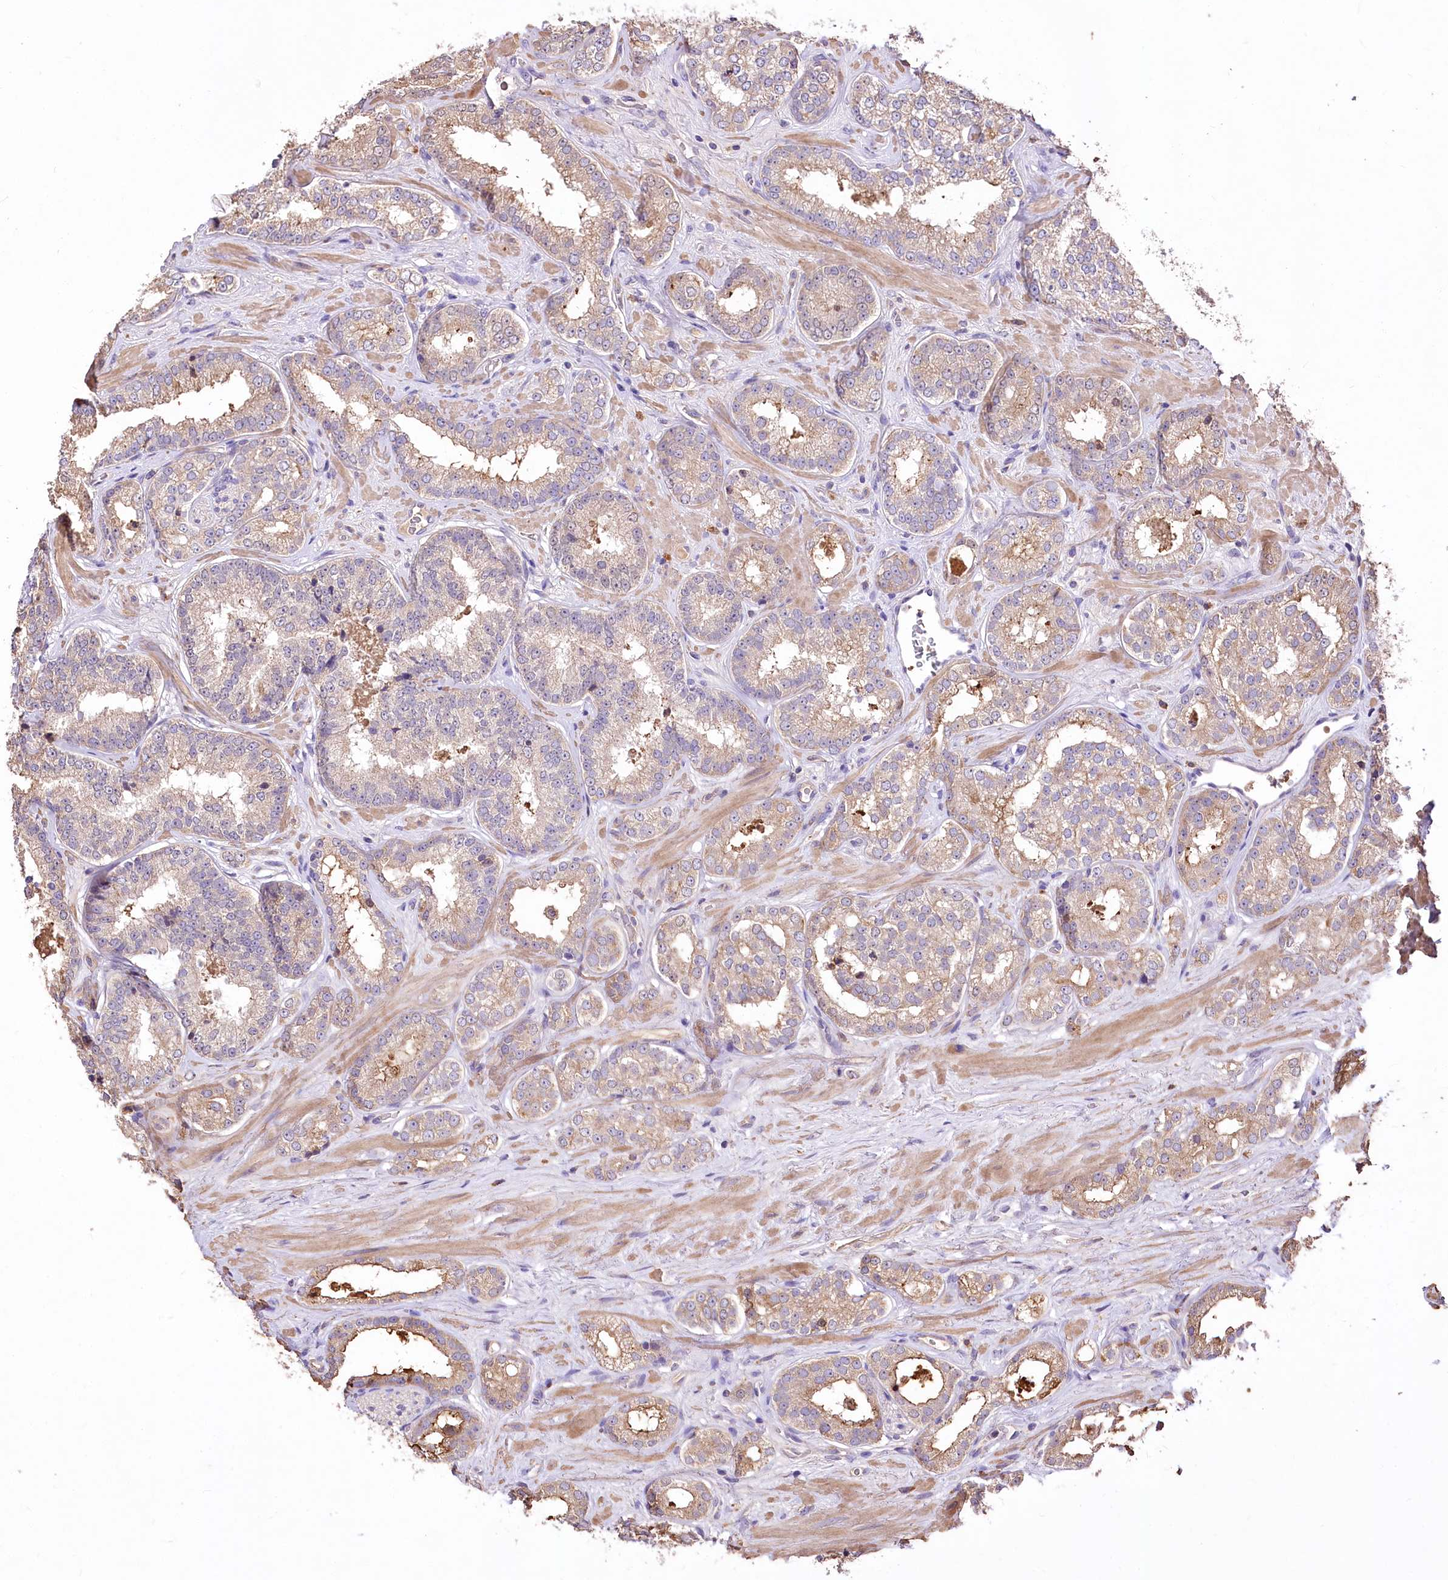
{"staining": {"intensity": "moderate", "quantity": ">75%", "location": "cytoplasmic/membranous"}, "tissue": "prostate cancer", "cell_type": "Tumor cells", "image_type": "cancer", "snomed": [{"axis": "morphology", "description": "Normal tissue, NOS"}, {"axis": "morphology", "description": "Adenocarcinoma, High grade"}, {"axis": "topography", "description": "Prostate"}], "caption": "Immunohistochemistry (IHC) image of adenocarcinoma (high-grade) (prostate) stained for a protein (brown), which exhibits medium levels of moderate cytoplasmic/membranous positivity in approximately >75% of tumor cells.", "gene": "PCYOX1L", "patient": {"sex": "male", "age": 83}}